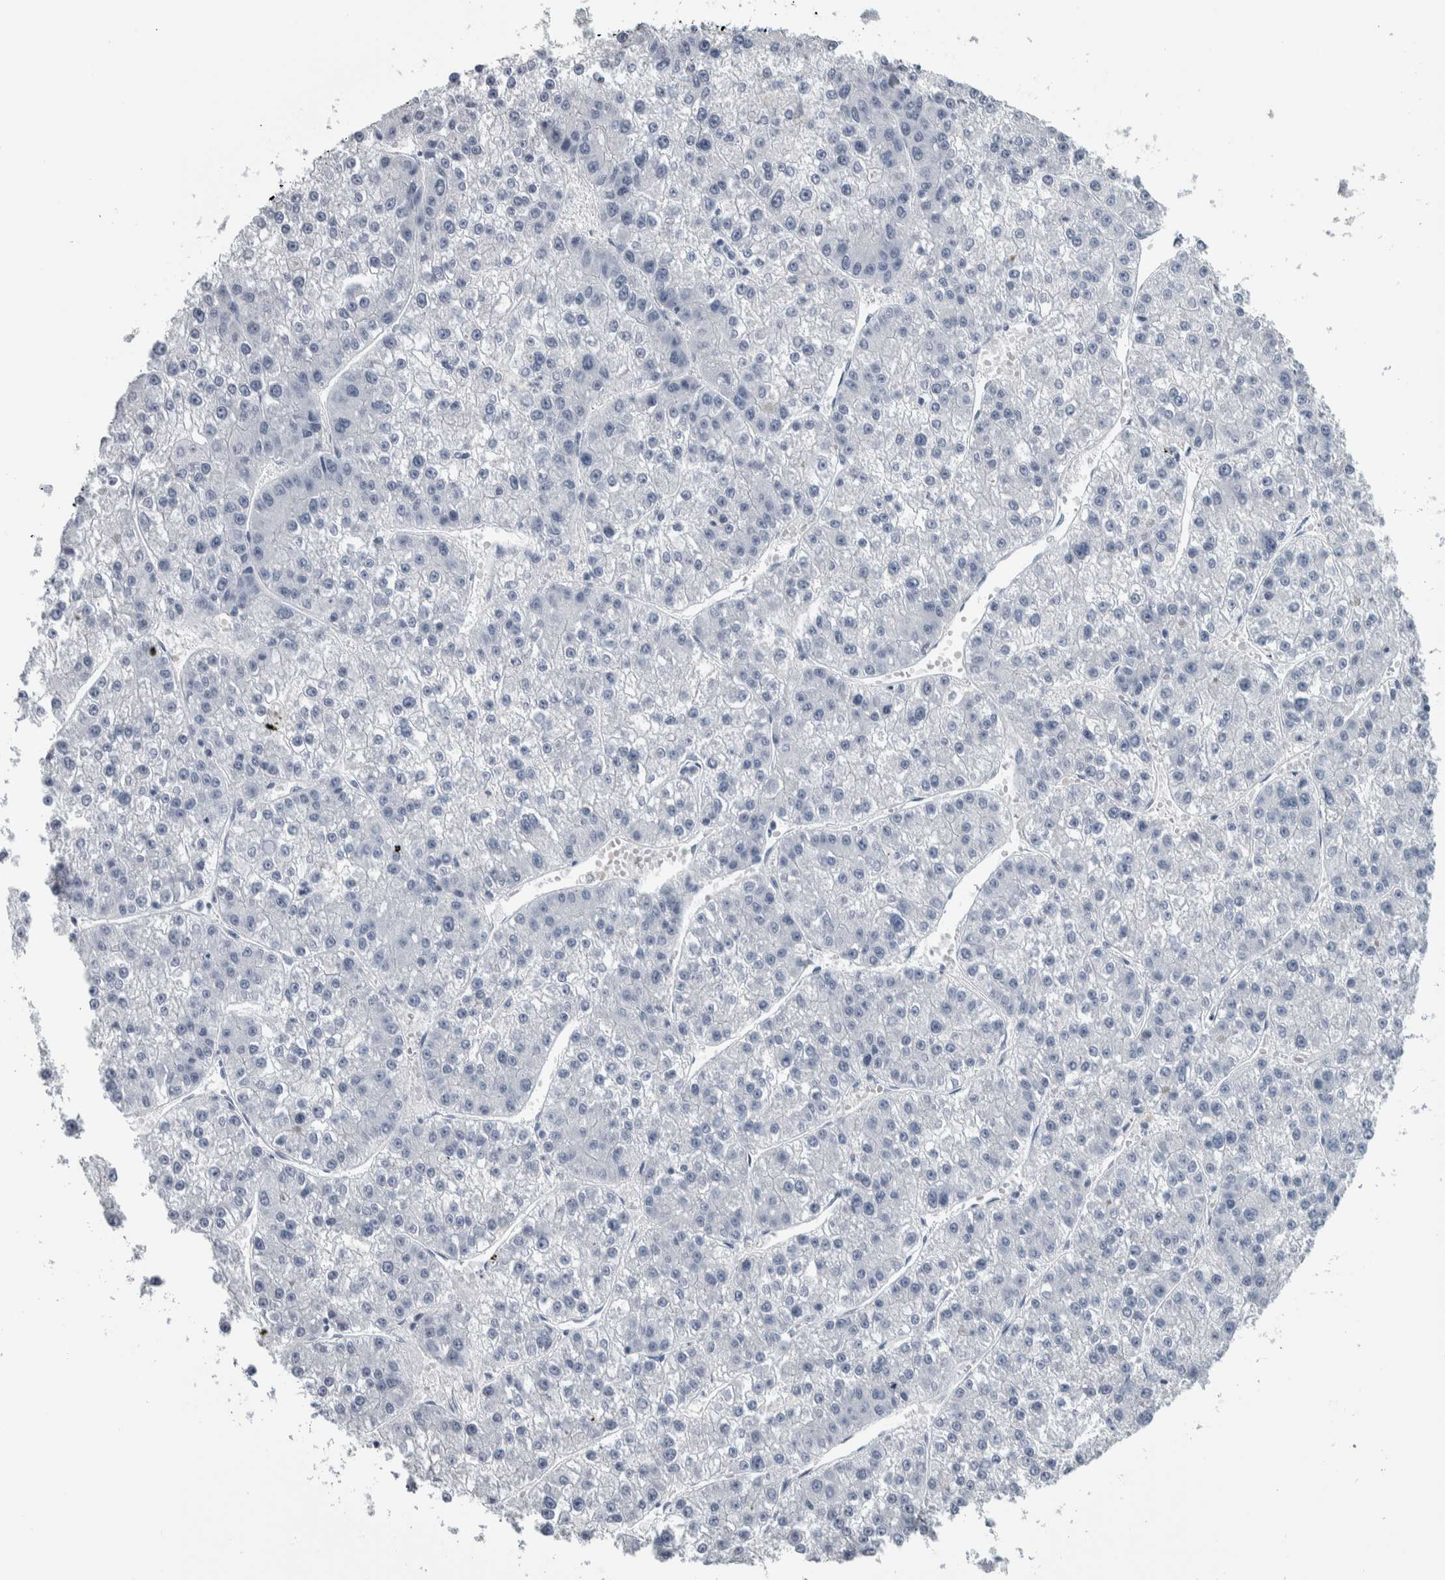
{"staining": {"intensity": "negative", "quantity": "none", "location": "none"}, "tissue": "liver cancer", "cell_type": "Tumor cells", "image_type": "cancer", "snomed": [{"axis": "morphology", "description": "Carcinoma, Hepatocellular, NOS"}, {"axis": "topography", "description": "Liver"}], "caption": "There is no significant expression in tumor cells of hepatocellular carcinoma (liver).", "gene": "CDH17", "patient": {"sex": "female", "age": 73}}